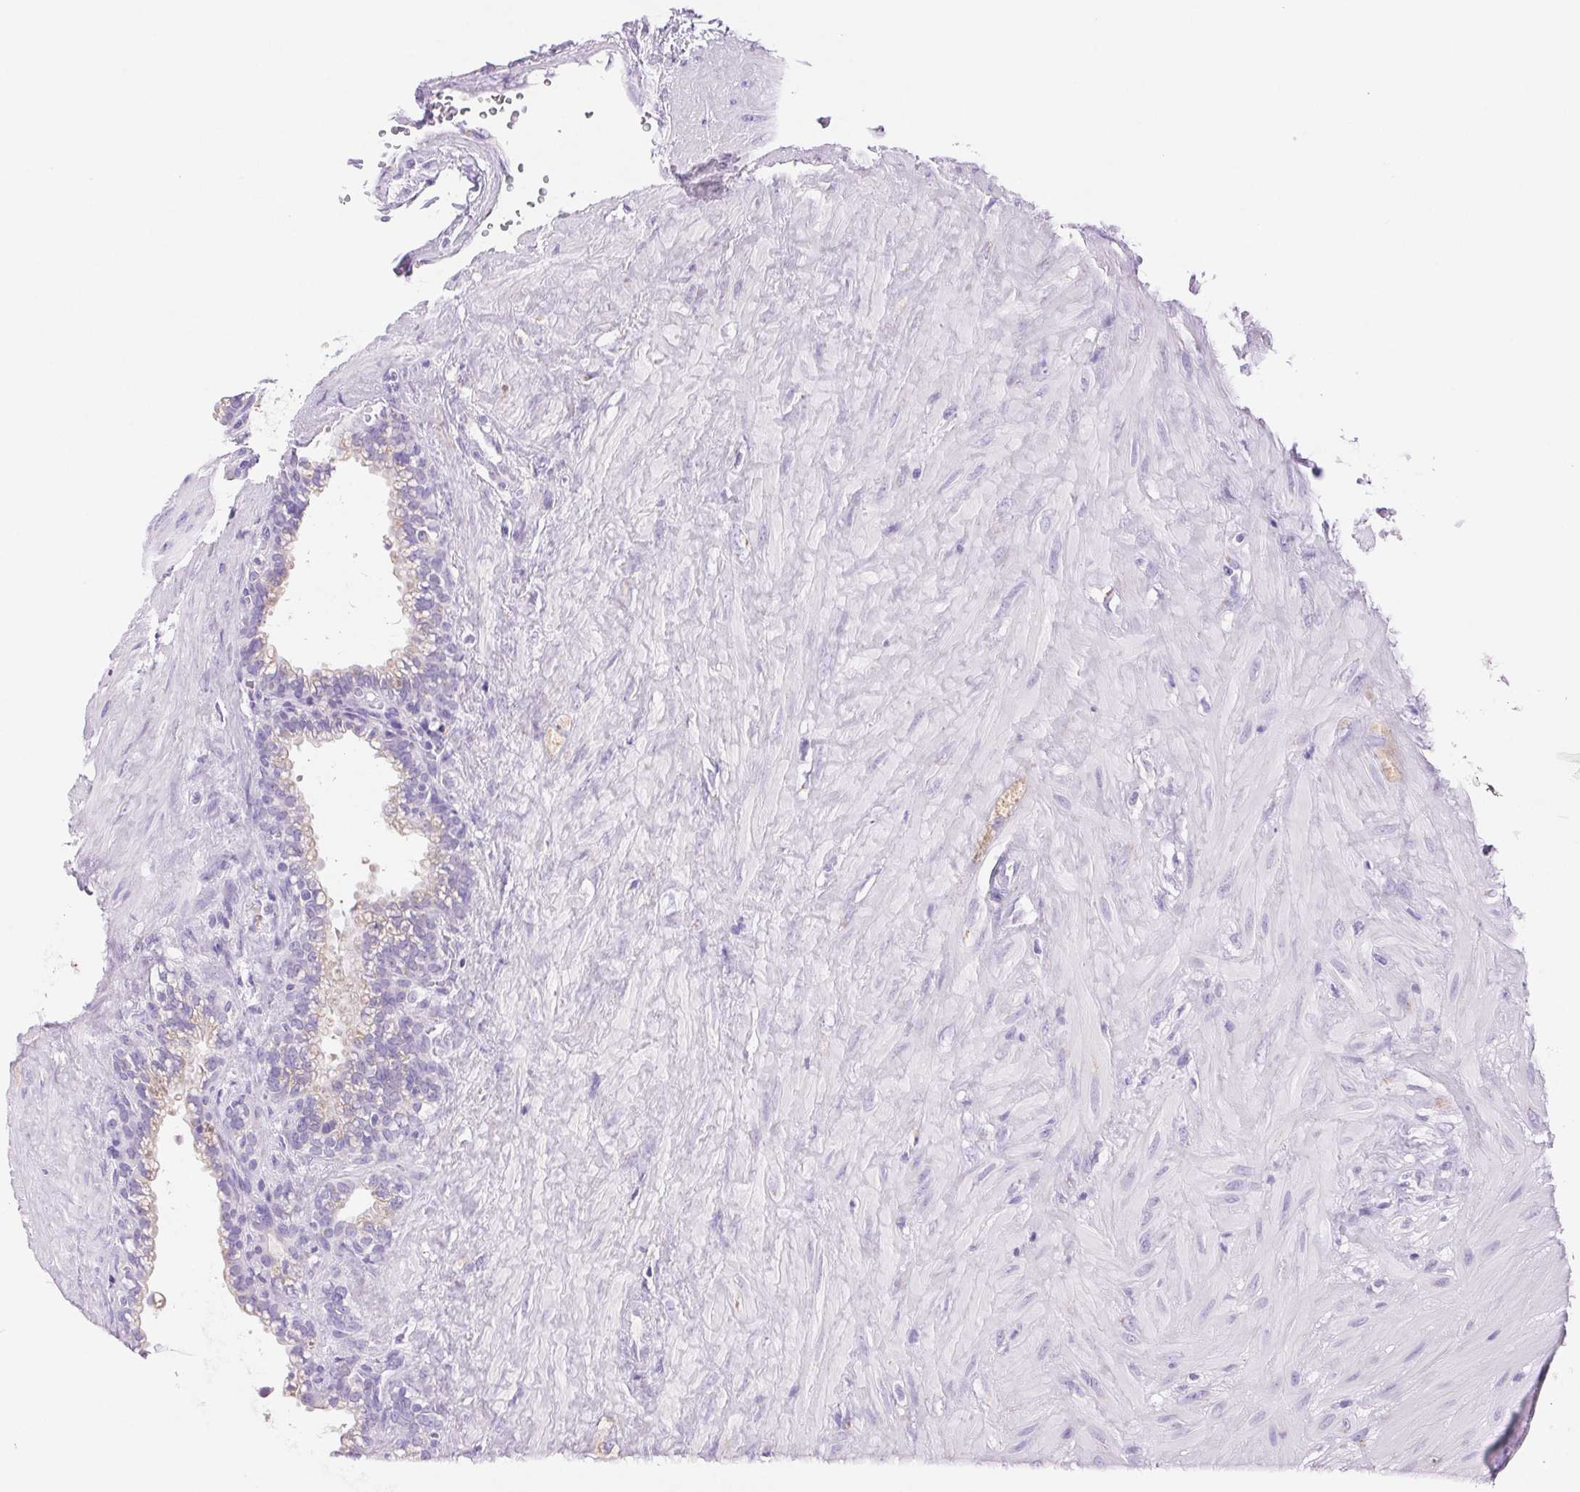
{"staining": {"intensity": "weak", "quantity": "<25%", "location": "cytoplasmic/membranous"}, "tissue": "seminal vesicle", "cell_type": "Glandular cells", "image_type": "normal", "snomed": [{"axis": "morphology", "description": "Normal tissue, NOS"}, {"axis": "topography", "description": "Seminal veicle"}], "caption": "High power microscopy image of an IHC micrograph of unremarkable seminal vesicle, revealing no significant staining in glandular cells. The staining was performed using DAB to visualize the protein expression in brown, while the nuclei were stained in blue with hematoxylin (Magnification: 20x).", "gene": "SERPINB3", "patient": {"sex": "male", "age": 76}}